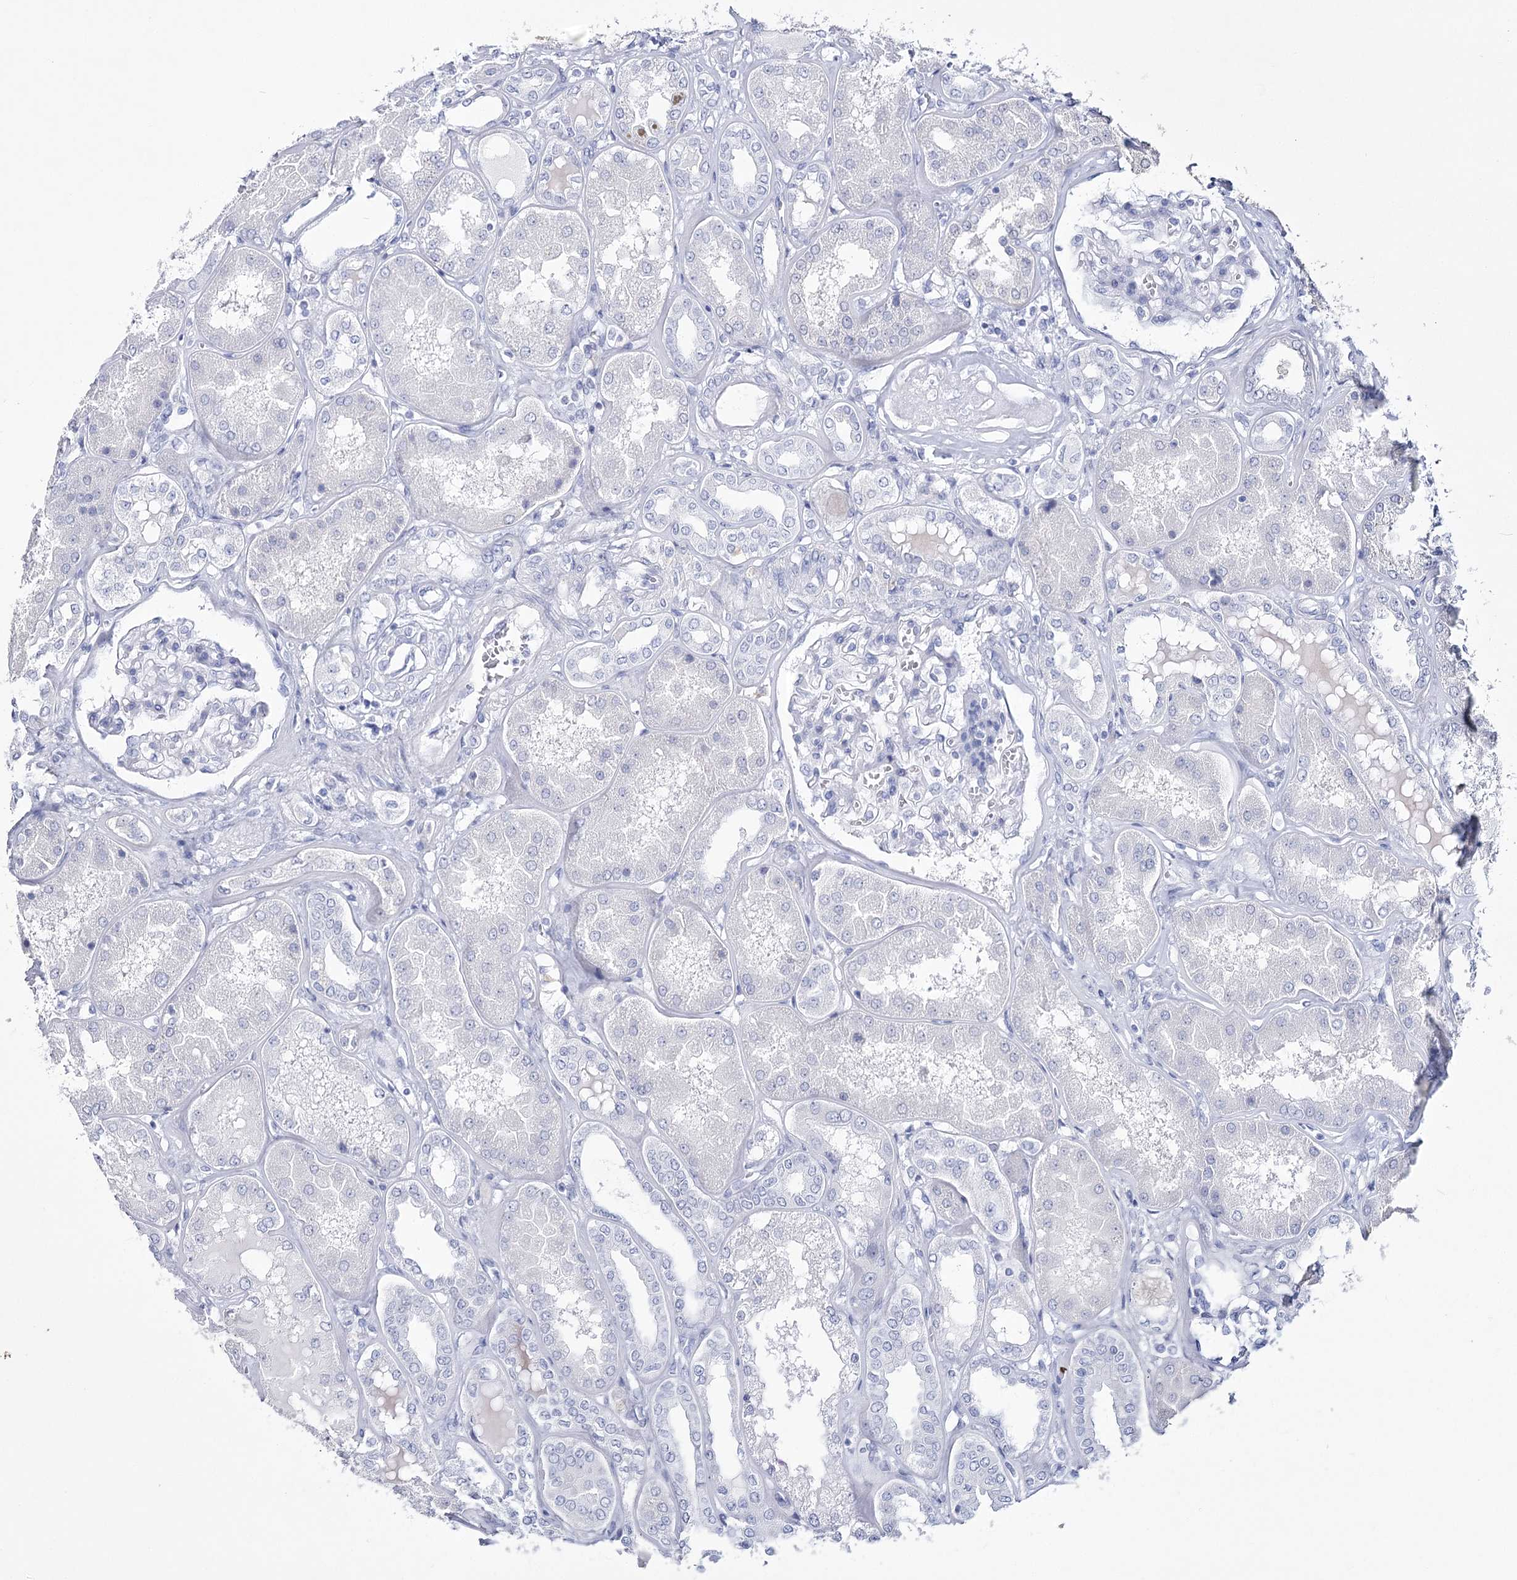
{"staining": {"intensity": "negative", "quantity": "none", "location": "none"}, "tissue": "kidney", "cell_type": "Cells in glomeruli", "image_type": "normal", "snomed": [{"axis": "morphology", "description": "Normal tissue, NOS"}, {"axis": "topography", "description": "Kidney"}], "caption": "This is a micrograph of immunohistochemistry staining of normal kidney, which shows no staining in cells in glomeruli.", "gene": "RNF186", "patient": {"sex": "female", "age": 56}}